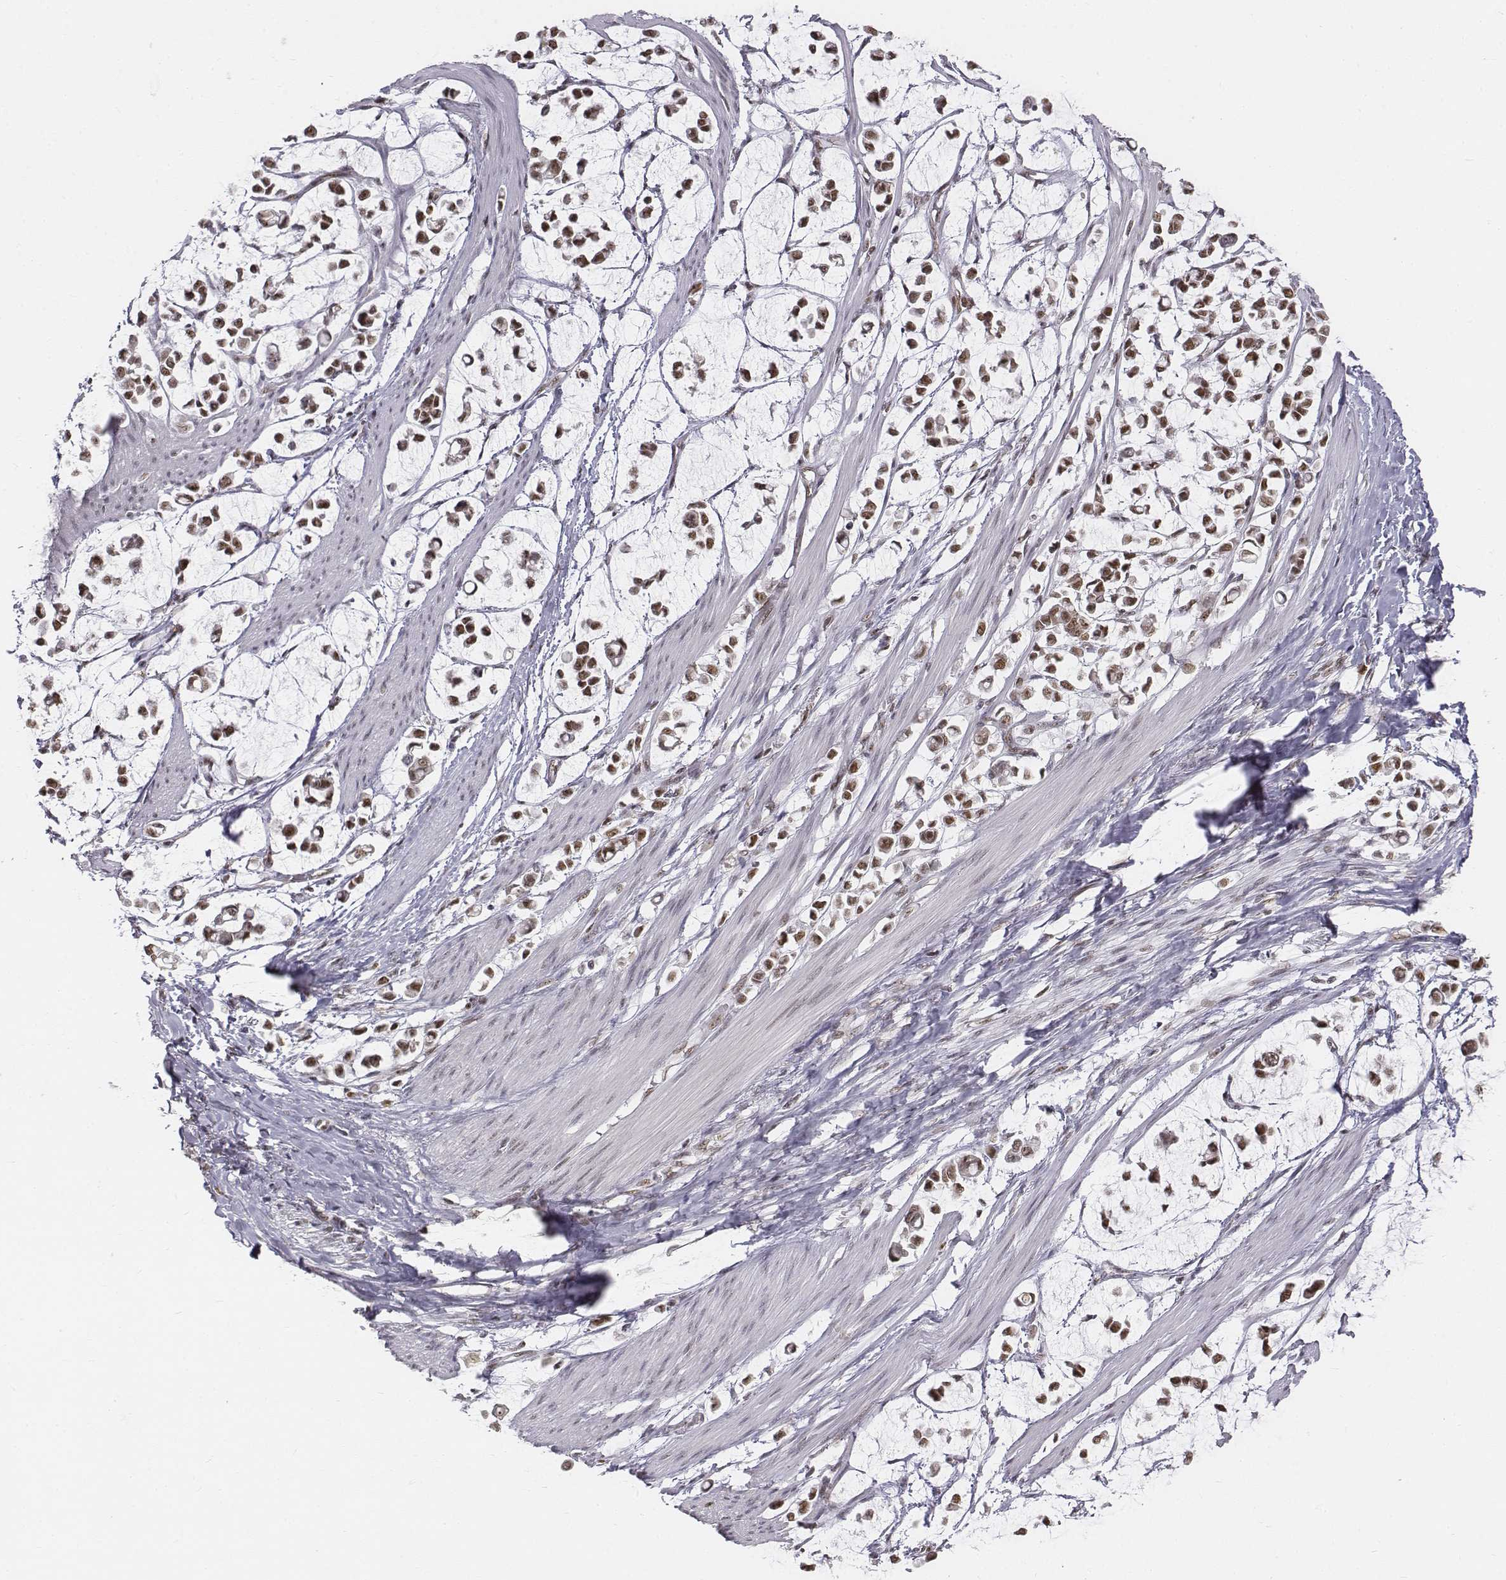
{"staining": {"intensity": "moderate", "quantity": ">75%", "location": "nuclear"}, "tissue": "stomach cancer", "cell_type": "Tumor cells", "image_type": "cancer", "snomed": [{"axis": "morphology", "description": "Adenocarcinoma, NOS"}, {"axis": "topography", "description": "Stomach"}], "caption": "Brown immunohistochemical staining in adenocarcinoma (stomach) displays moderate nuclear positivity in approximately >75% of tumor cells.", "gene": "PHF6", "patient": {"sex": "male", "age": 82}}